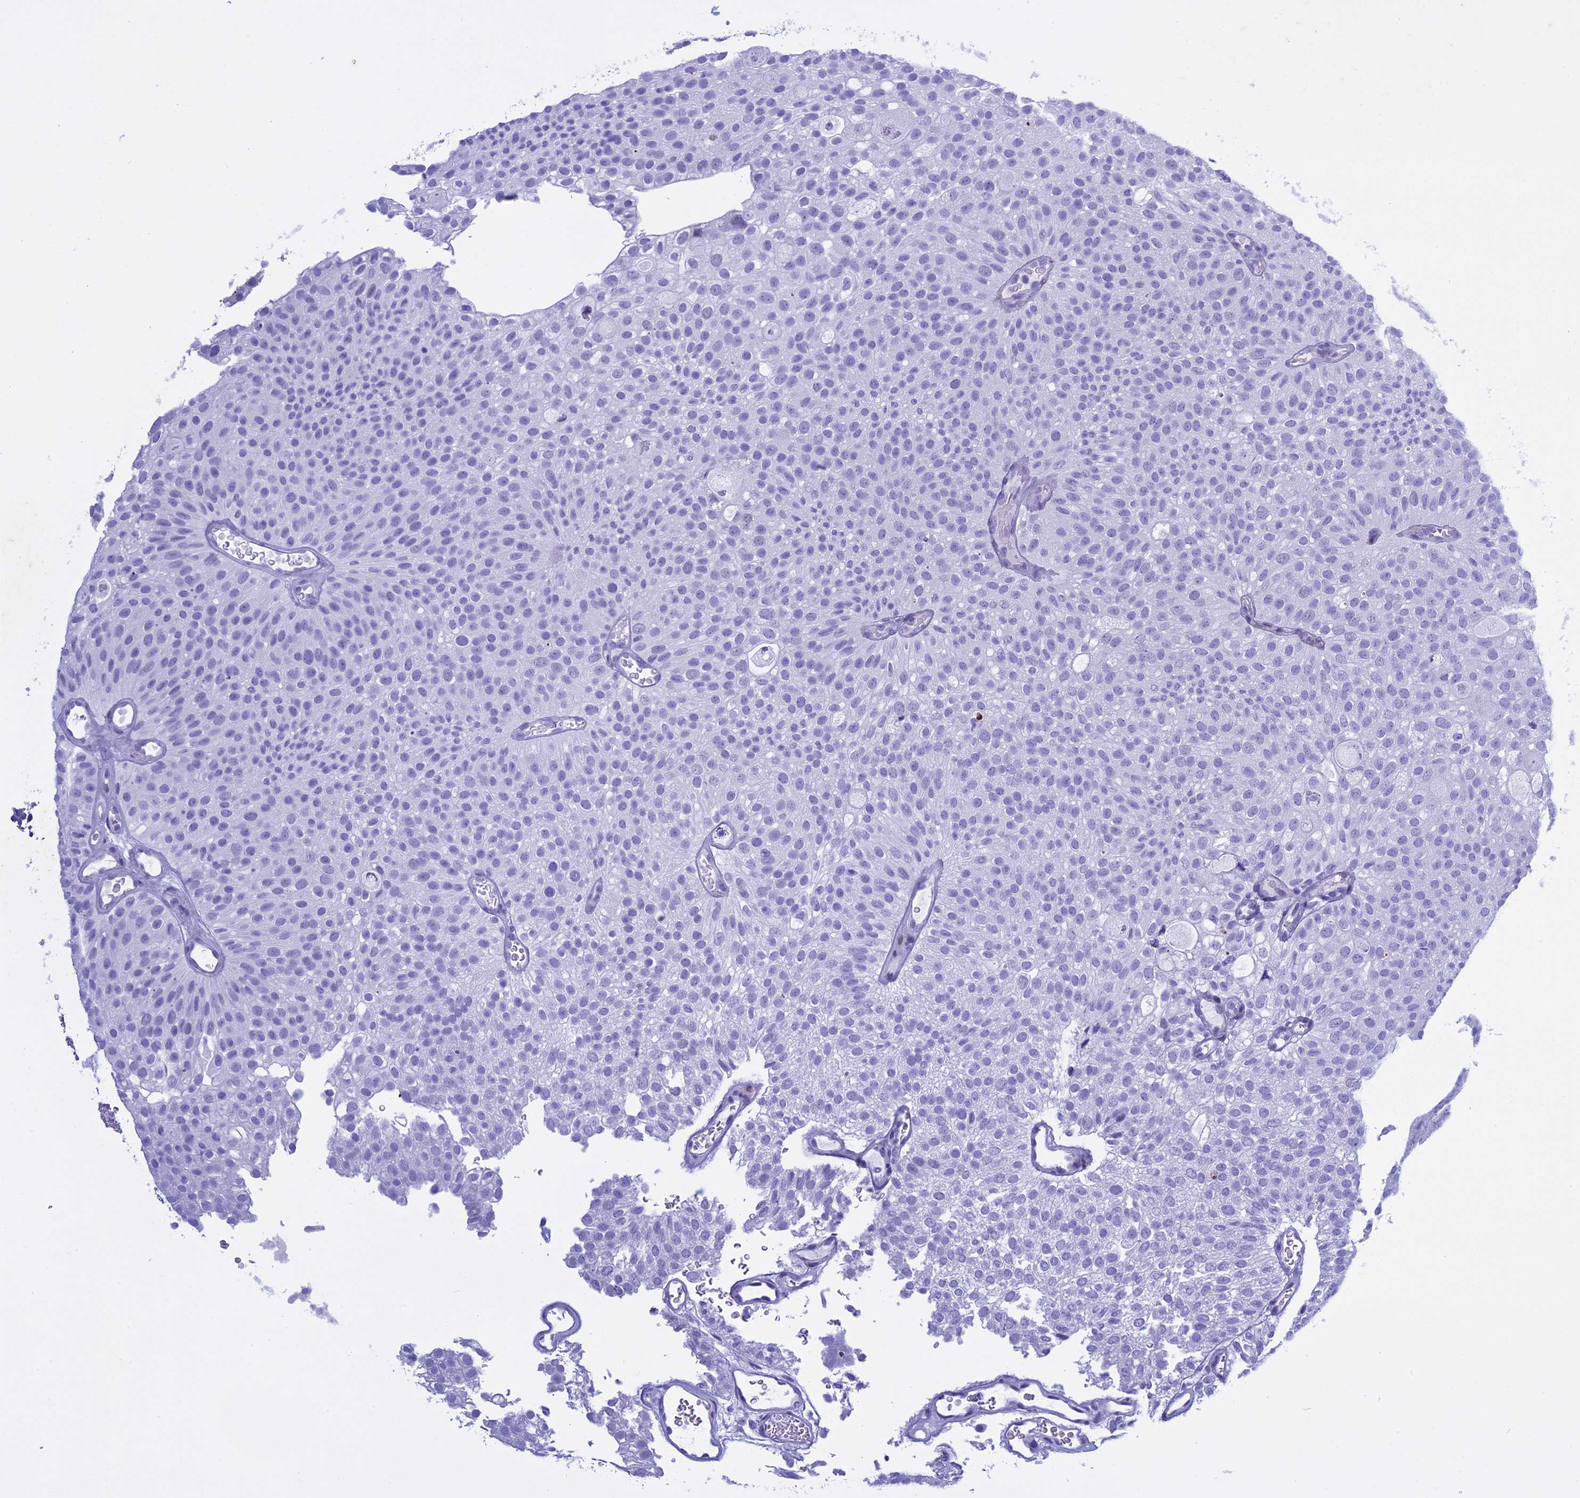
{"staining": {"intensity": "negative", "quantity": "none", "location": "none"}, "tissue": "urothelial cancer", "cell_type": "Tumor cells", "image_type": "cancer", "snomed": [{"axis": "morphology", "description": "Urothelial carcinoma, Low grade"}, {"axis": "topography", "description": "Urinary bladder"}], "caption": "Immunohistochemical staining of urothelial cancer demonstrates no significant staining in tumor cells. The staining is performed using DAB (3,3'-diaminobenzidine) brown chromogen with nuclei counter-stained in using hematoxylin.", "gene": "KCTD21", "patient": {"sex": "male", "age": 78}}